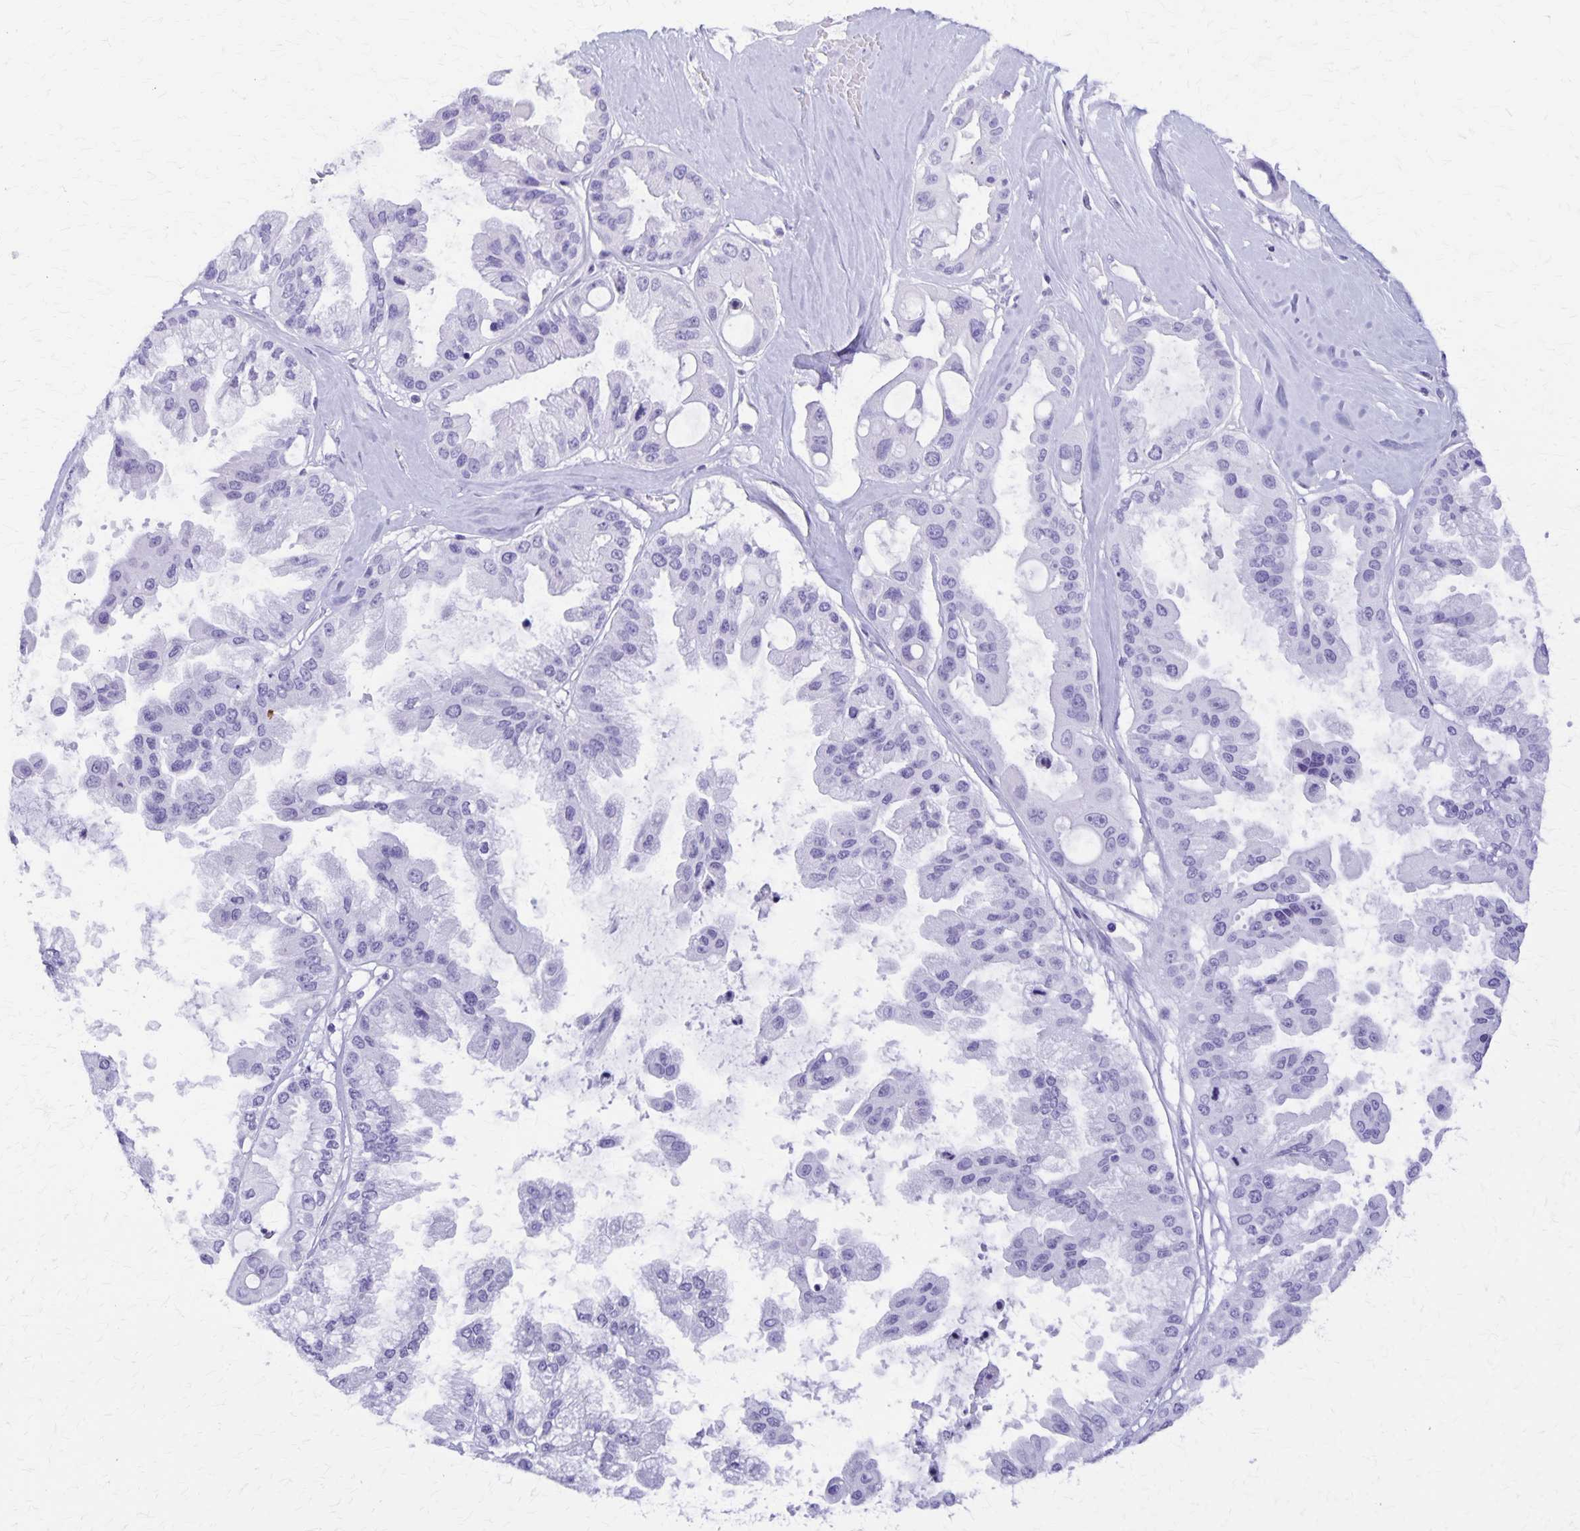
{"staining": {"intensity": "negative", "quantity": "none", "location": "none"}, "tissue": "ovarian cancer", "cell_type": "Tumor cells", "image_type": "cancer", "snomed": [{"axis": "morphology", "description": "Cystadenocarcinoma, serous, NOS"}, {"axis": "topography", "description": "Ovary"}], "caption": "DAB (3,3'-diaminobenzidine) immunohistochemical staining of ovarian cancer exhibits no significant positivity in tumor cells.", "gene": "DEFA5", "patient": {"sex": "female", "age": 56}}